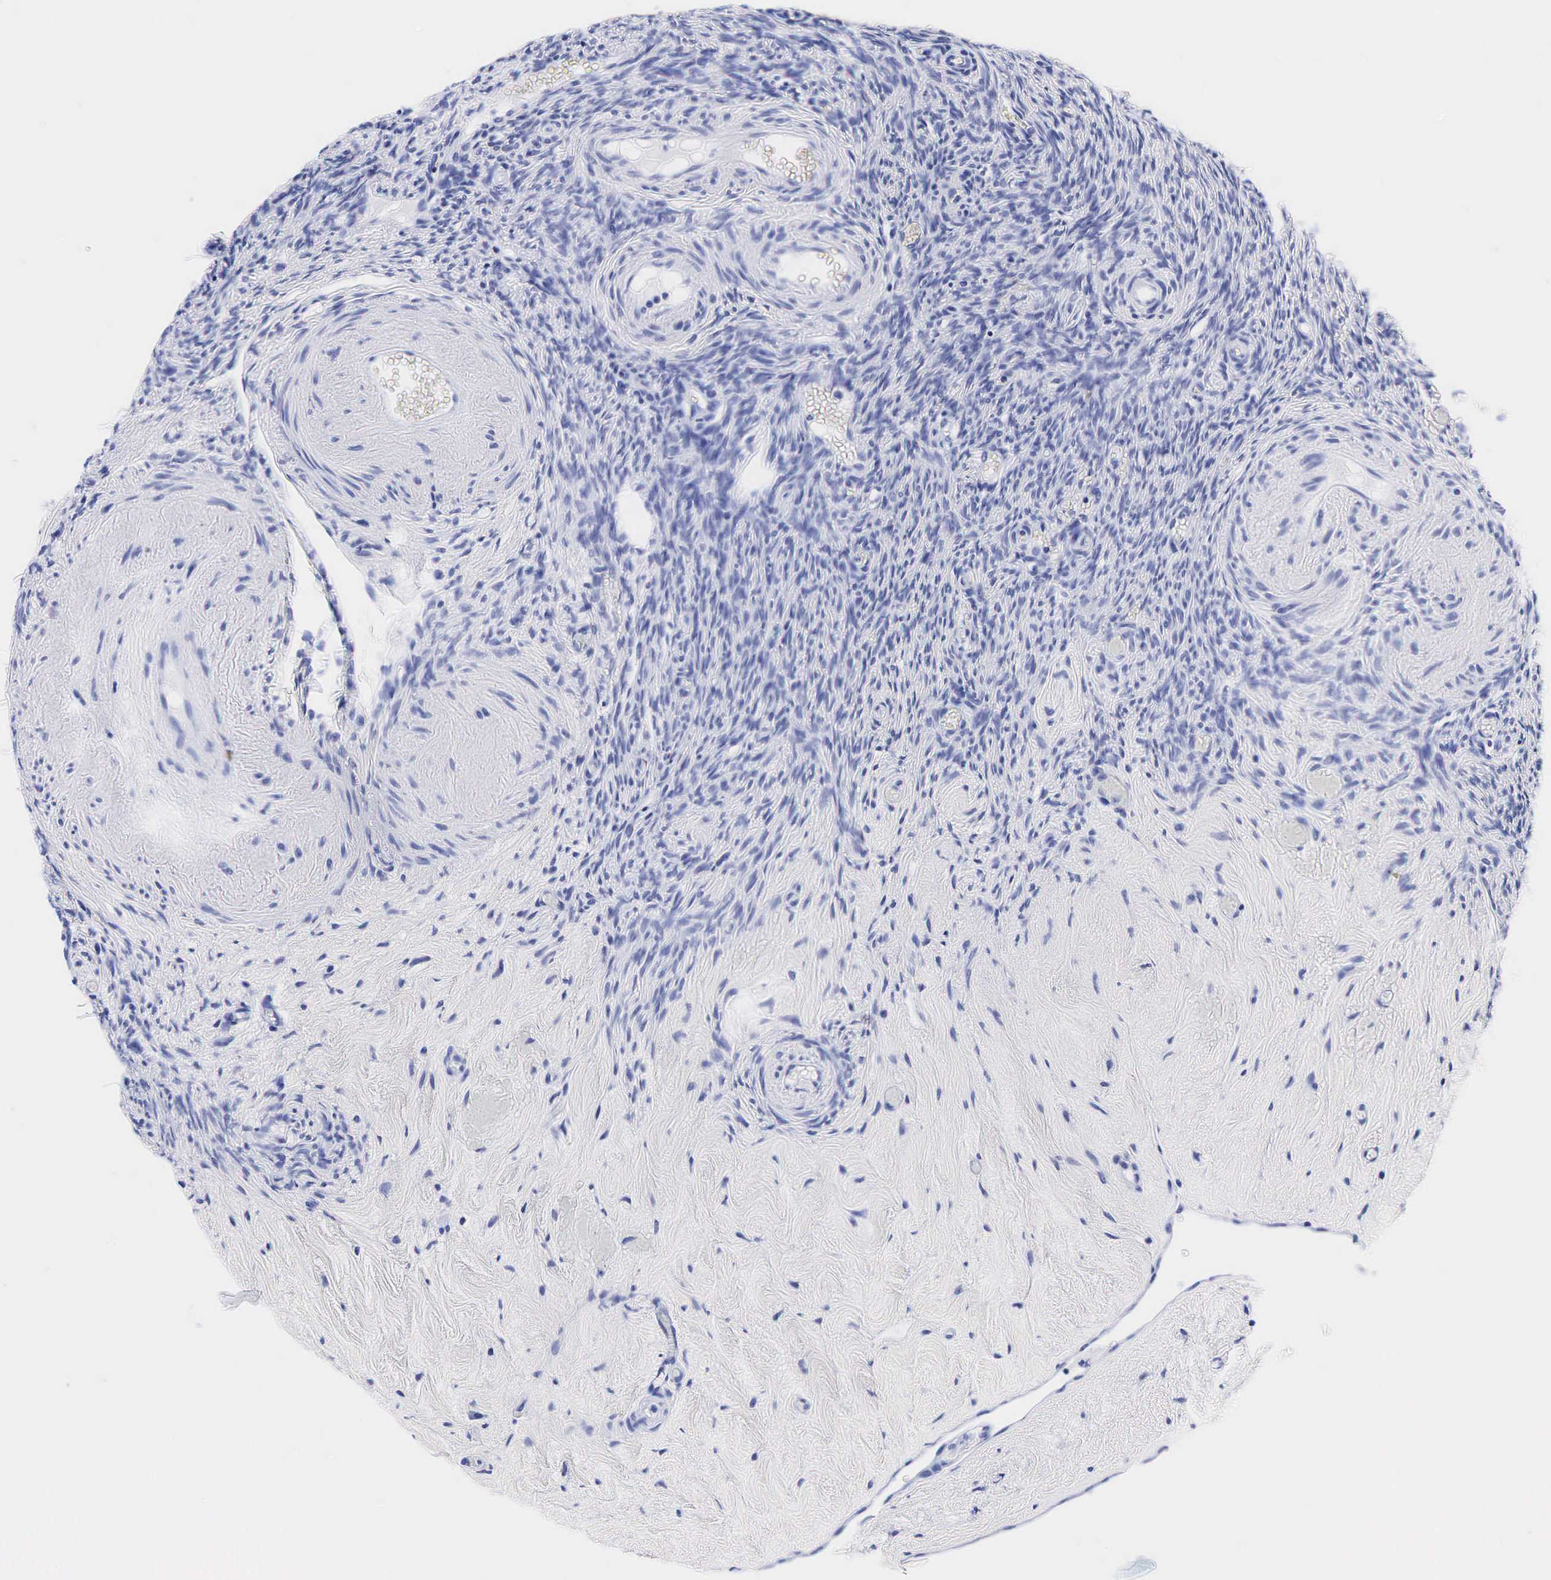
{"staining": {"intensity": "negative", "quantity": "none", "location": "none"}, "tissue": "ovary", "cell_type": "Follicle cells", "image_type": "normal", "snomed": [{"axis": "morphology", "description": "Normal tissue, NOS"}, {"axis": "topography", "description": "Ovary"}], "caption": "DAB immunohistochemical staining of benign human ovary reveals no significant positivity in follicle cells.", "gene": "TG", "patient": {"sex": "female", "age": 63}}